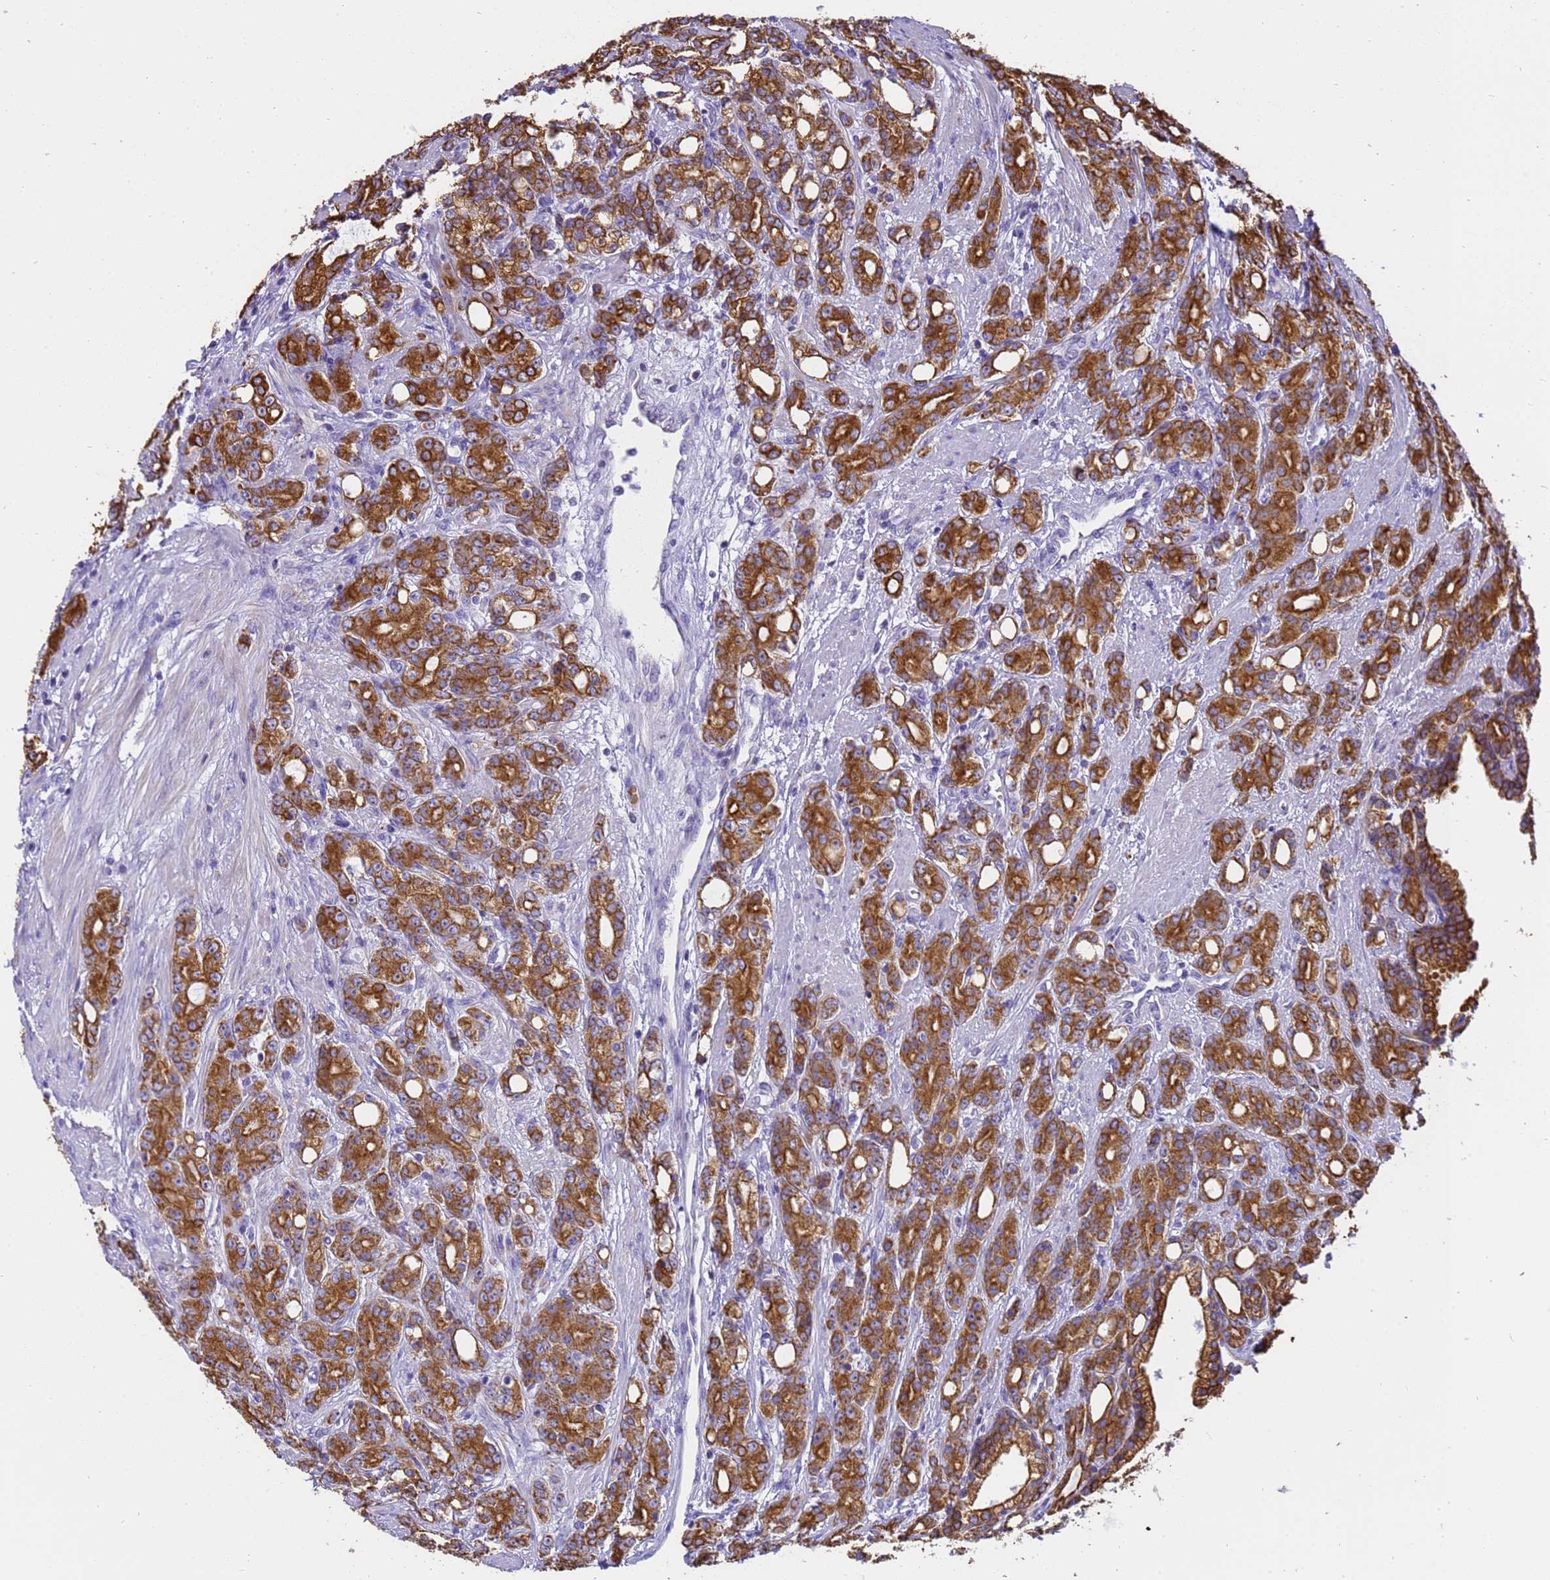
{"staining": {"intensity": "strong", "quantity": ">75%", "location": "cytoplasmic/membranous"}, "tissue": "prostate cancer", "cell_type": "Tumor cells", "image_type": "cancer", "snomed": [{"axis": "morphology", "description": "Adenocarcinoma, High grade"}, {"axis": "topography", "description": "Prostate"}], "caption": "DAB (3,3'-diaminobenzidine) immunohistochemical staining of prostate cancer demonstrates strong cytoplasmic/membranous protein staining in approximately >75% of tumor cells. The staining was performed using DAB to visualize the protein expression in brown, while the nuclei were stained in blue with hematoxylin (Magnification: 20x).", "gene": "PIEZO2", "patient": {"sex": "male", "age": 62}}